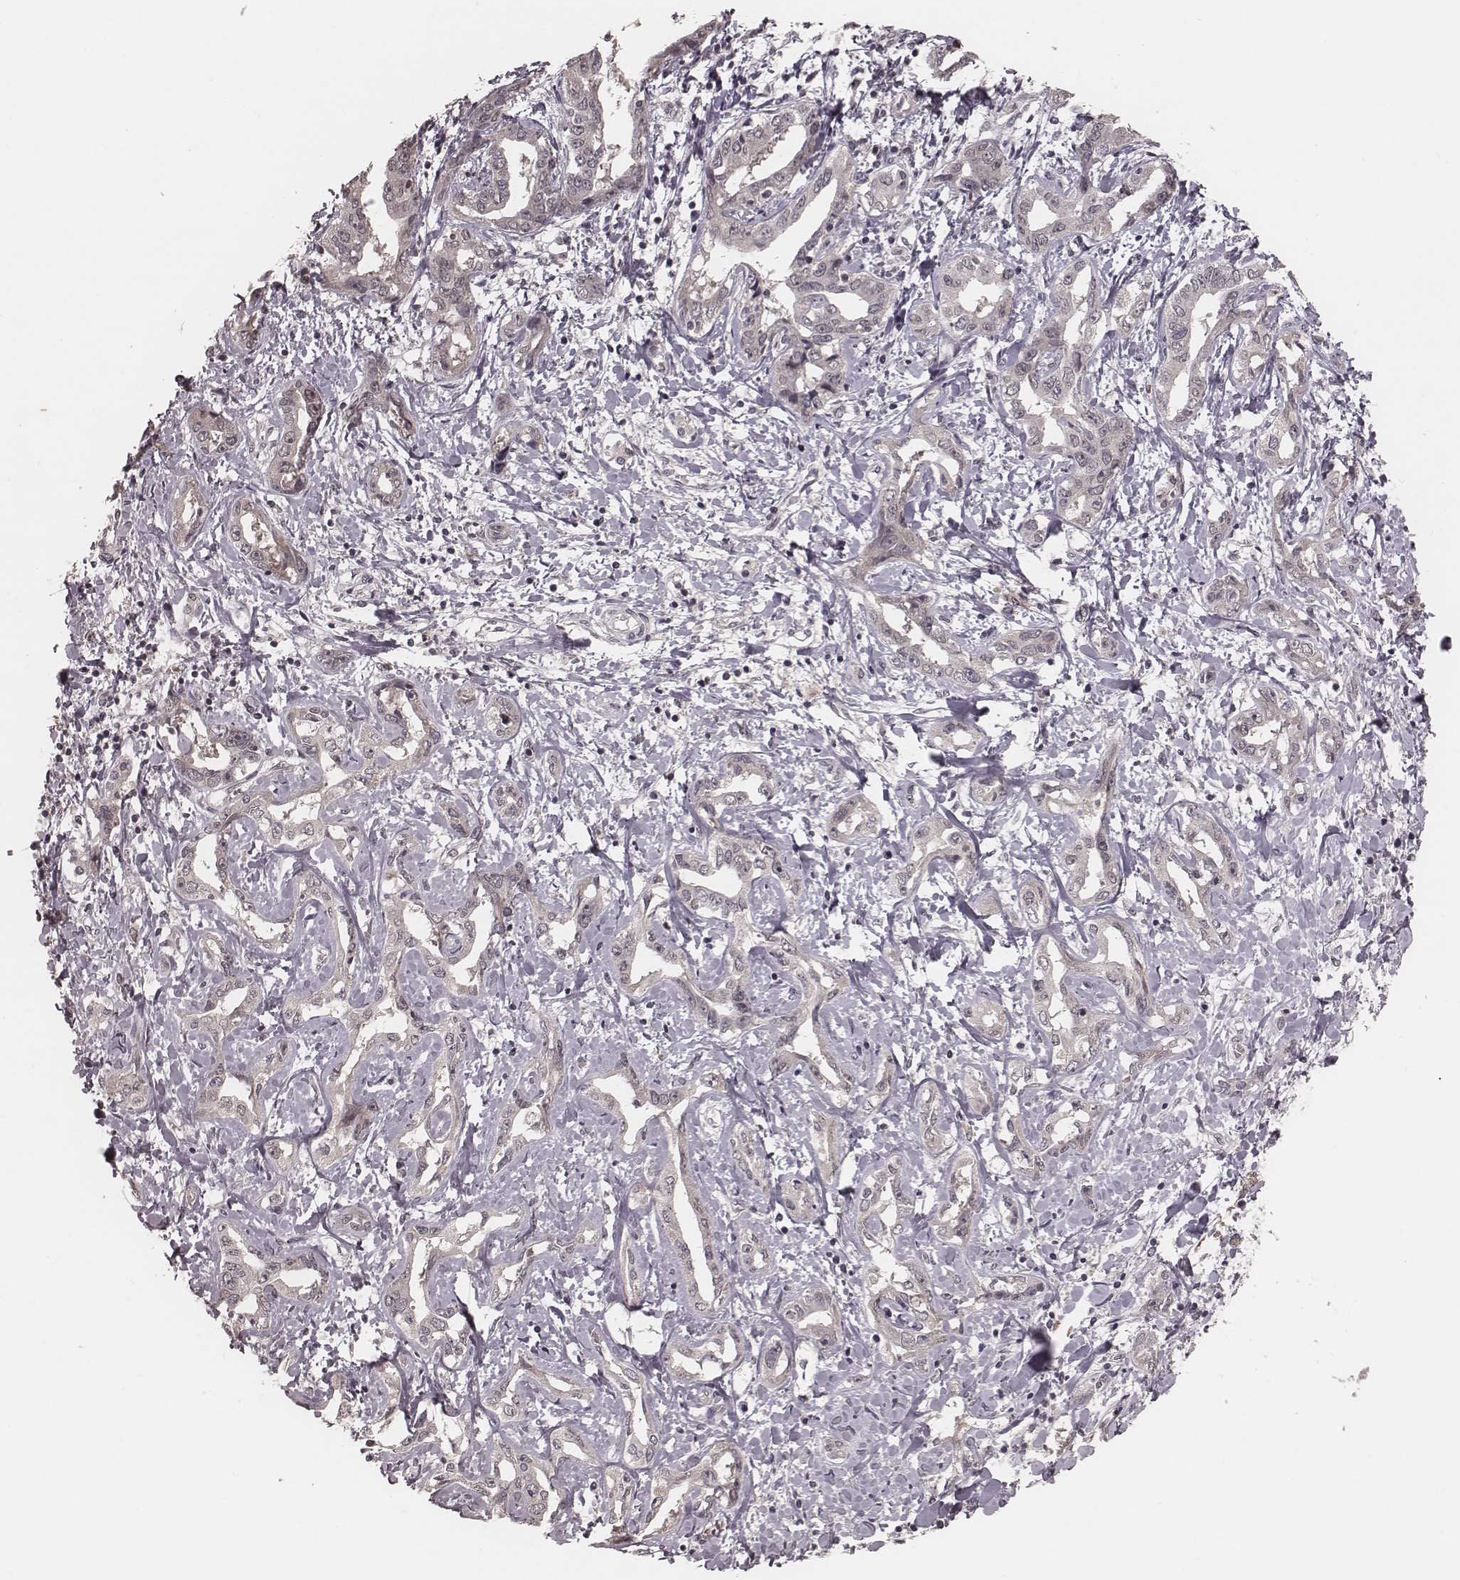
{"staining": {"intensity": "negative", "quantity": "none", "location": "none"}, "tissue": "liver cancer", "cell_type": "Tumor cells", "image_type": "cancer", "snomed": [{"axis": "morphology", "description": "Cholangiocarcinoma"}, {"axis": "topography", "description": "Liver"}], "caption": "Cholangiocarcinoma (liver) stained for a protein using immunohistochemistry exhibits no positivity tumor cells.", "gene": "IL5", "patient": {"sex": "male", "age": 59}}